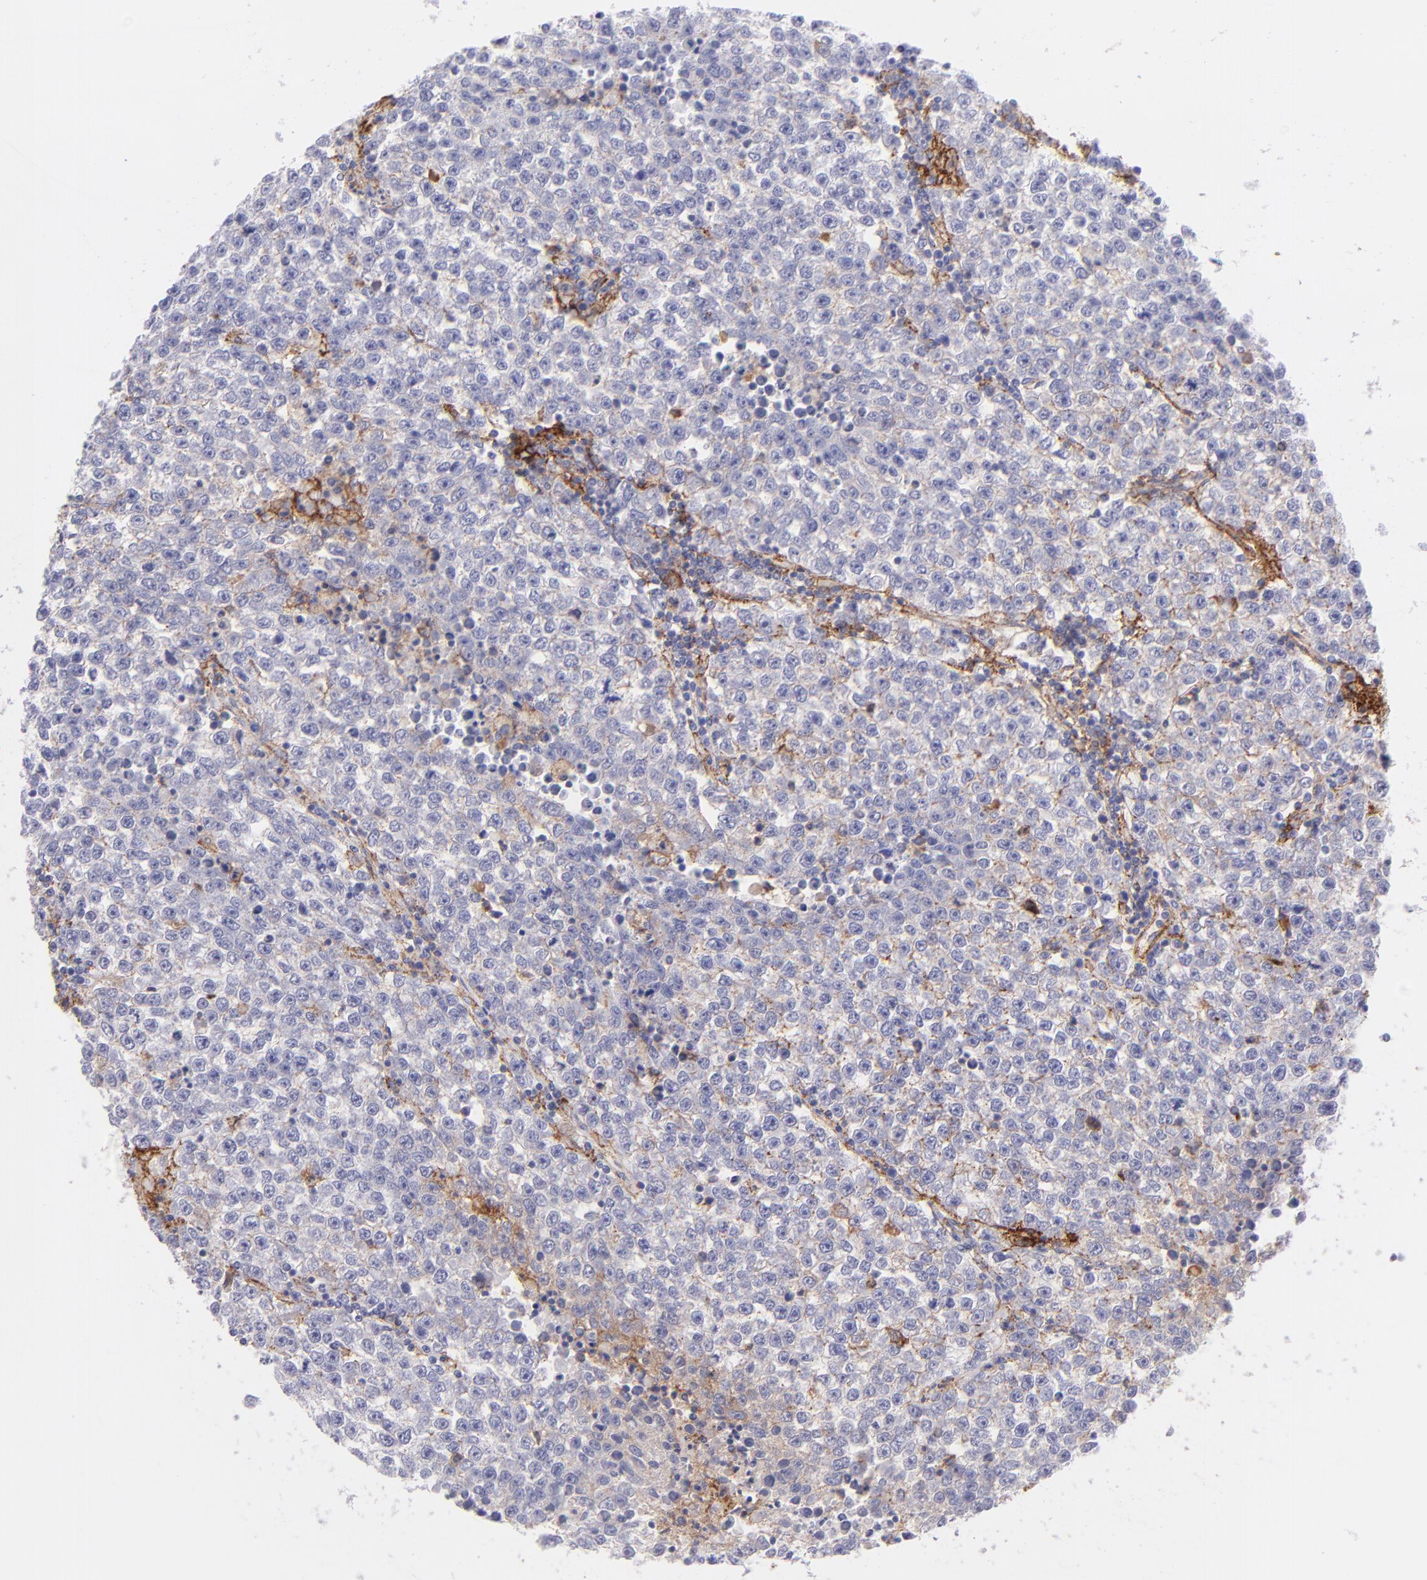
{"staining": {"intensity": "weak", "quantity": "<25%", "location": "cytoplasmic/membranous"}, "tissue": "testis cancer", "cell_type": "Tumor cells", "image_type": "cancer", "snomed": [{"axis": "morphology", "description": "Seminoma, NOS"}, {"axis": "topography", "description": "Testis"}], "caption": "The histopathology image displays no significant expression in tumor cells of testis seminoma.", "gene": "CD81", "patient": {"sex": "male", "age": 36}}